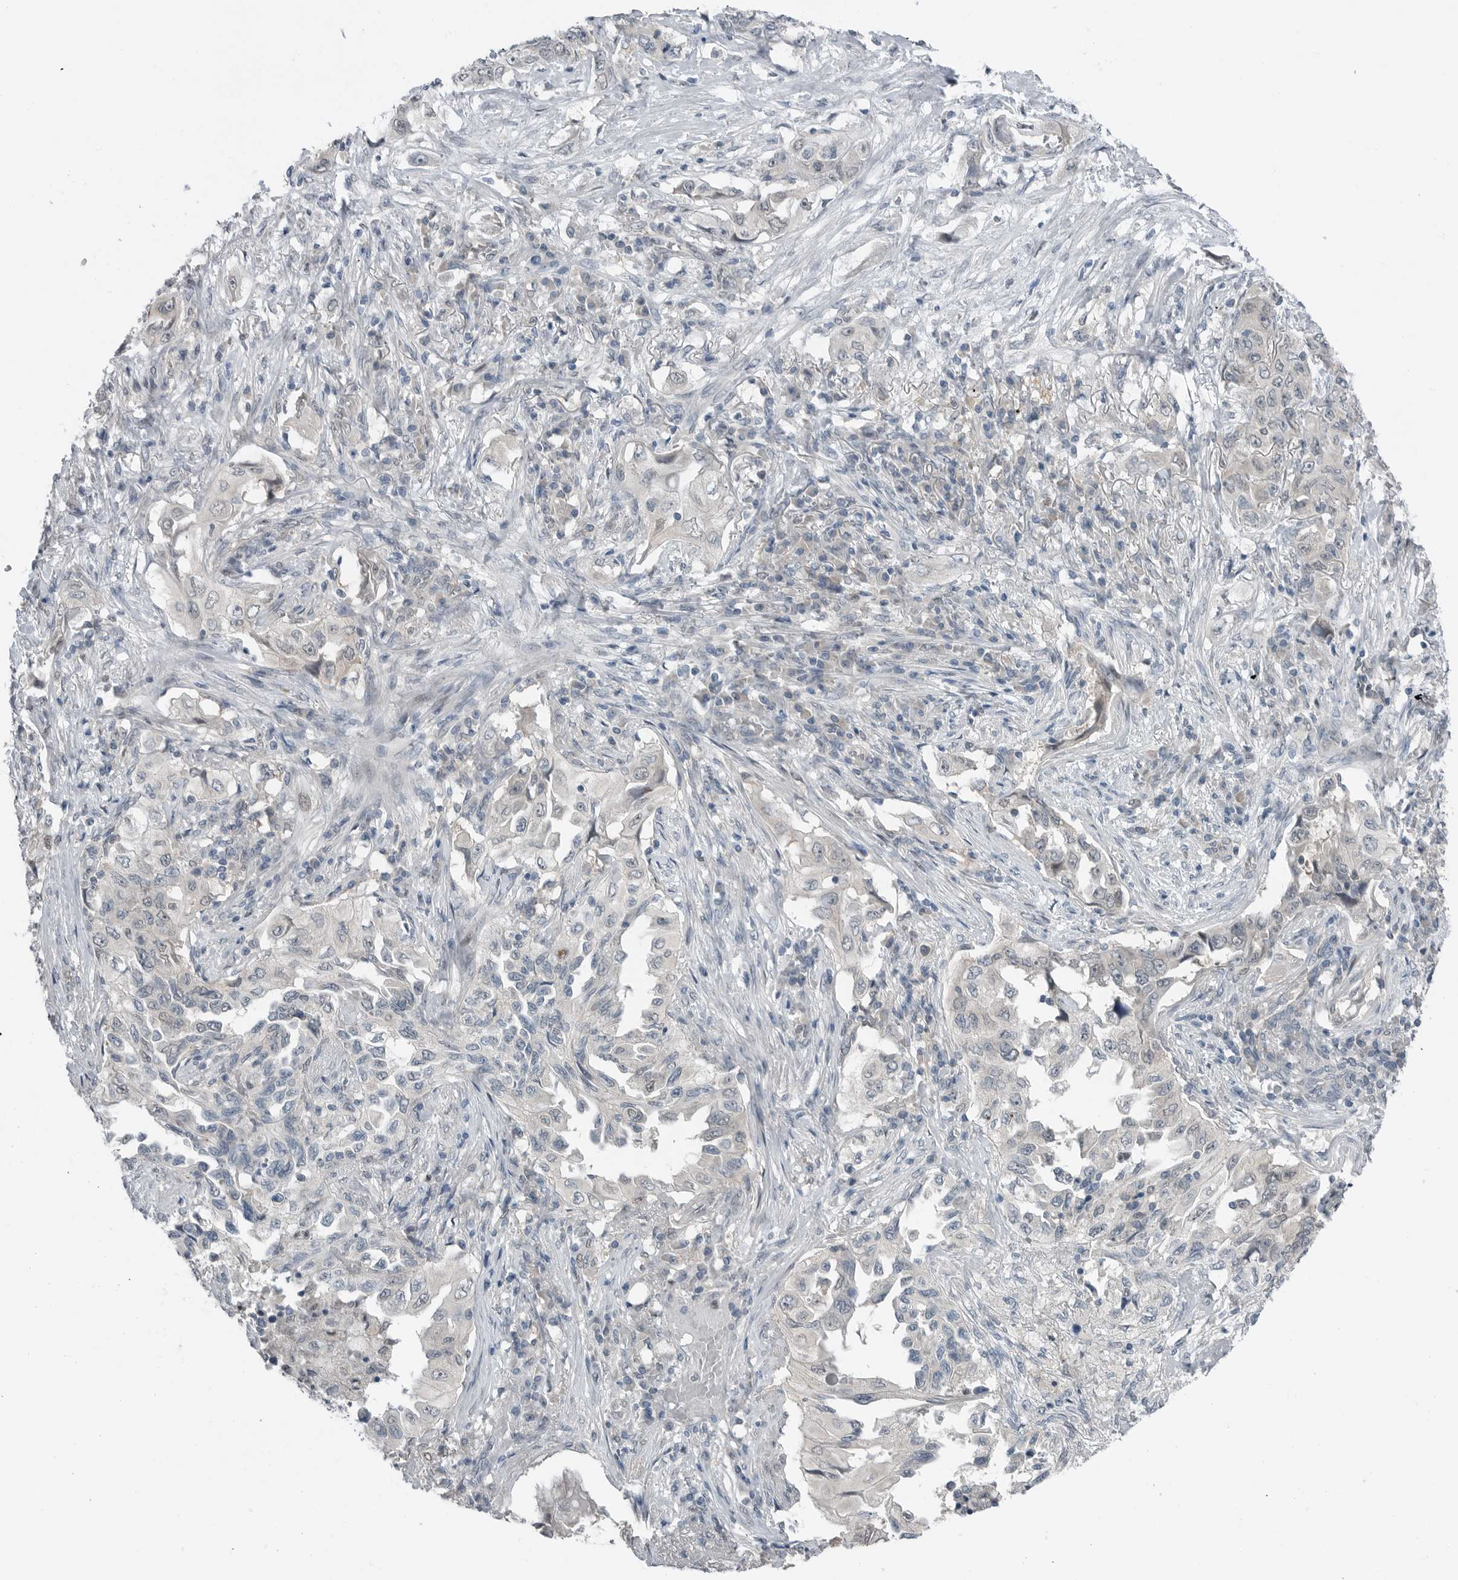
{"staining": {"intensity": "negative", "quantity": "none", "location": "none"}, "tissue": "lung cancer", "cell_type": "Tumor cells", "image_type": "cancer", "snomed": [{"axis": "morphology", "description": "Adenocarcinoma, NOS"}, {"axis": "topography", "description": "Lung"}], "caption": "Immunohistochemical staining of human adenocarcinoma (lung) reveals no significant positivity in tumor cells.", "gene": "MFAP3L", "patient": {"sex": "female", "age": 51}}